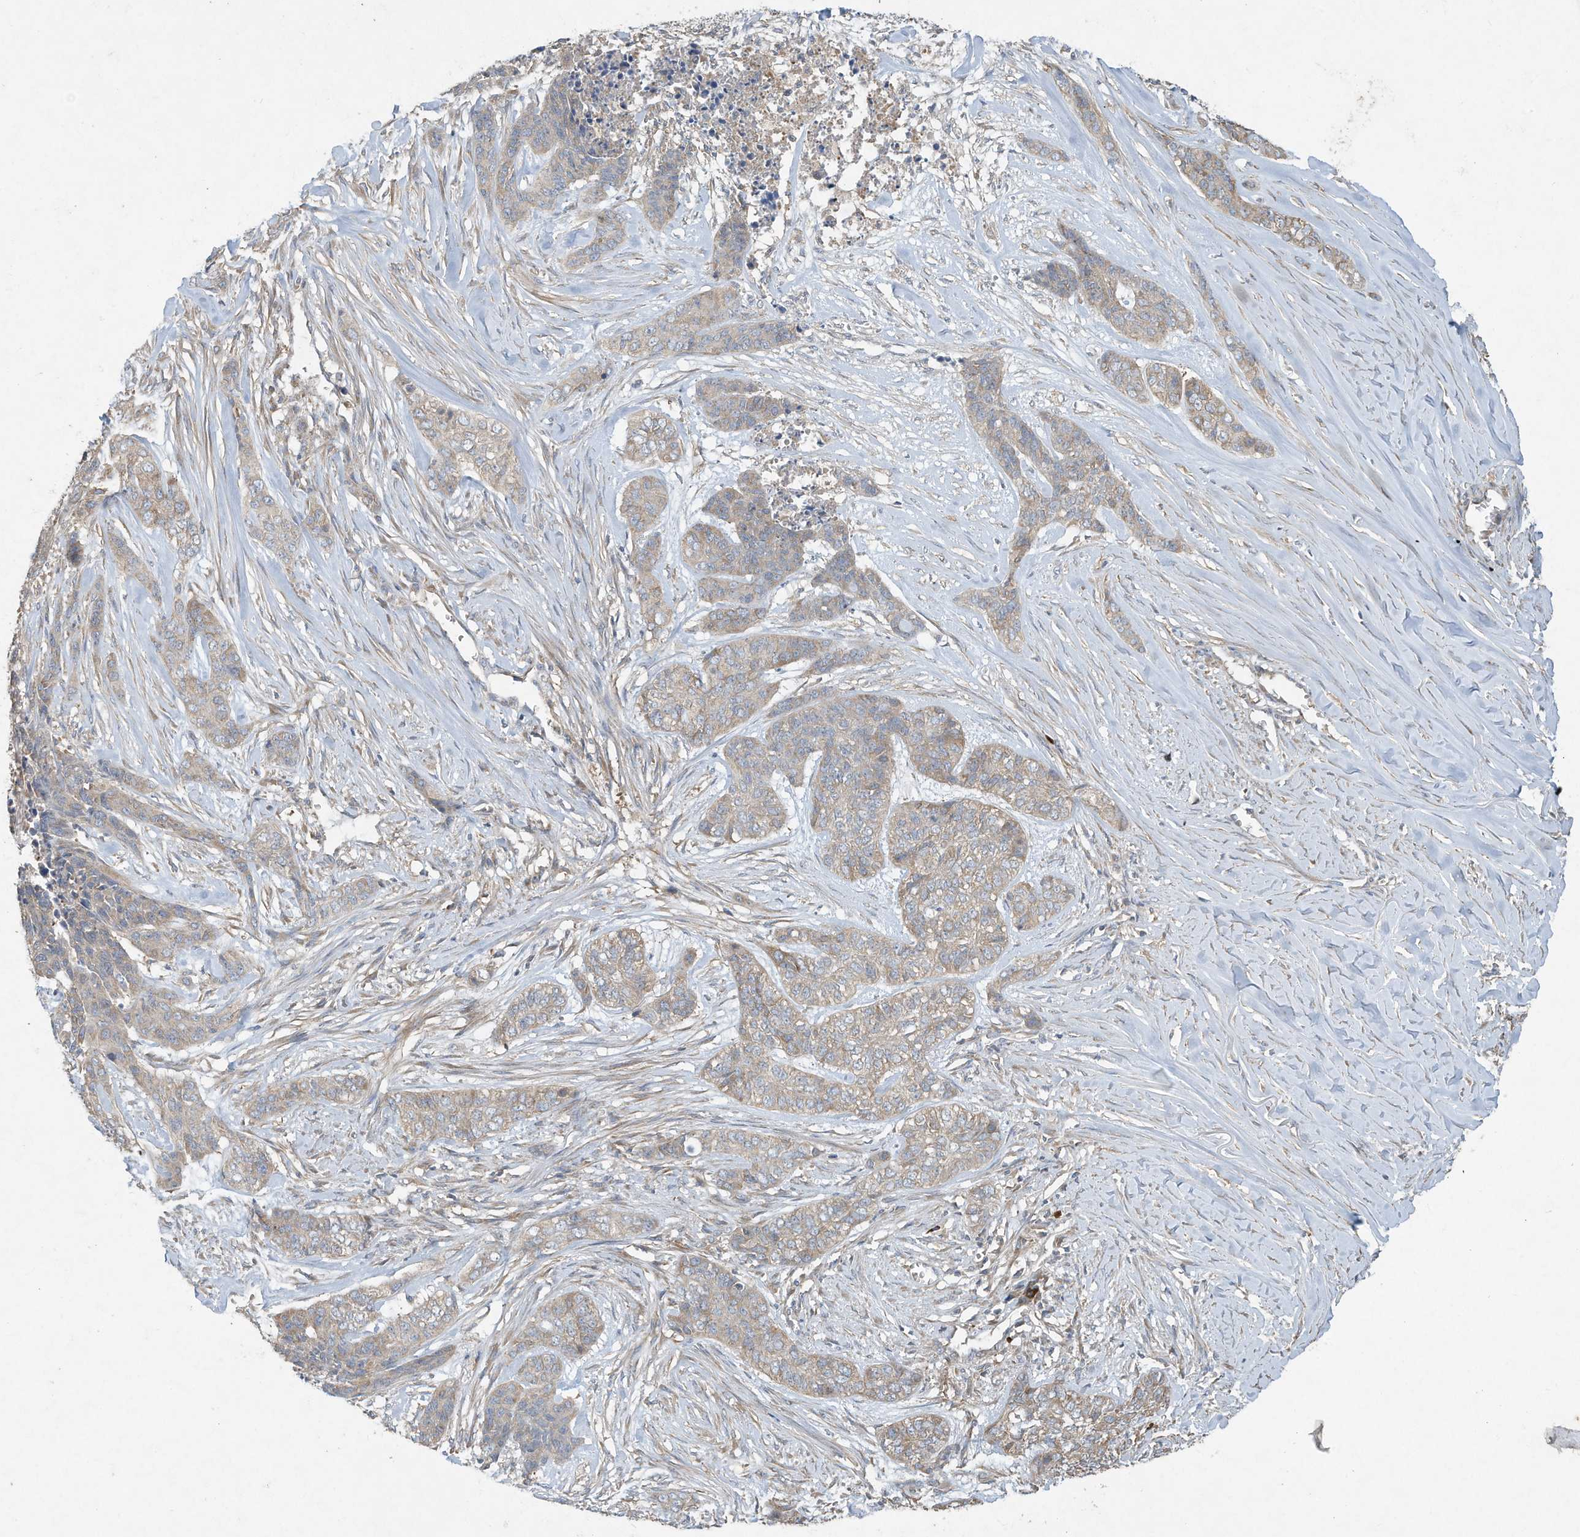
{"staining": {"intensity": "weak", "quantity": ">75%", "location": "cytoplasmic/membranous"}, "tissue": "skin cancer", "cell_type": "Tumor cells", "image_type": "cancer", "snomed": [{"axis": "morphology", "description": "Basal cell carcinoma"}, {"axis": "topography", "description": "Skin"}], "caption": "Human skin cancer (basal cell carcinoma) stained for a protein (brown) shows weak cytoplasmic/membranous positive staining in approximately >75% of tumor cells.", "gene": "SYNJ2", "patient": {"sex": "female", "age": 64}}